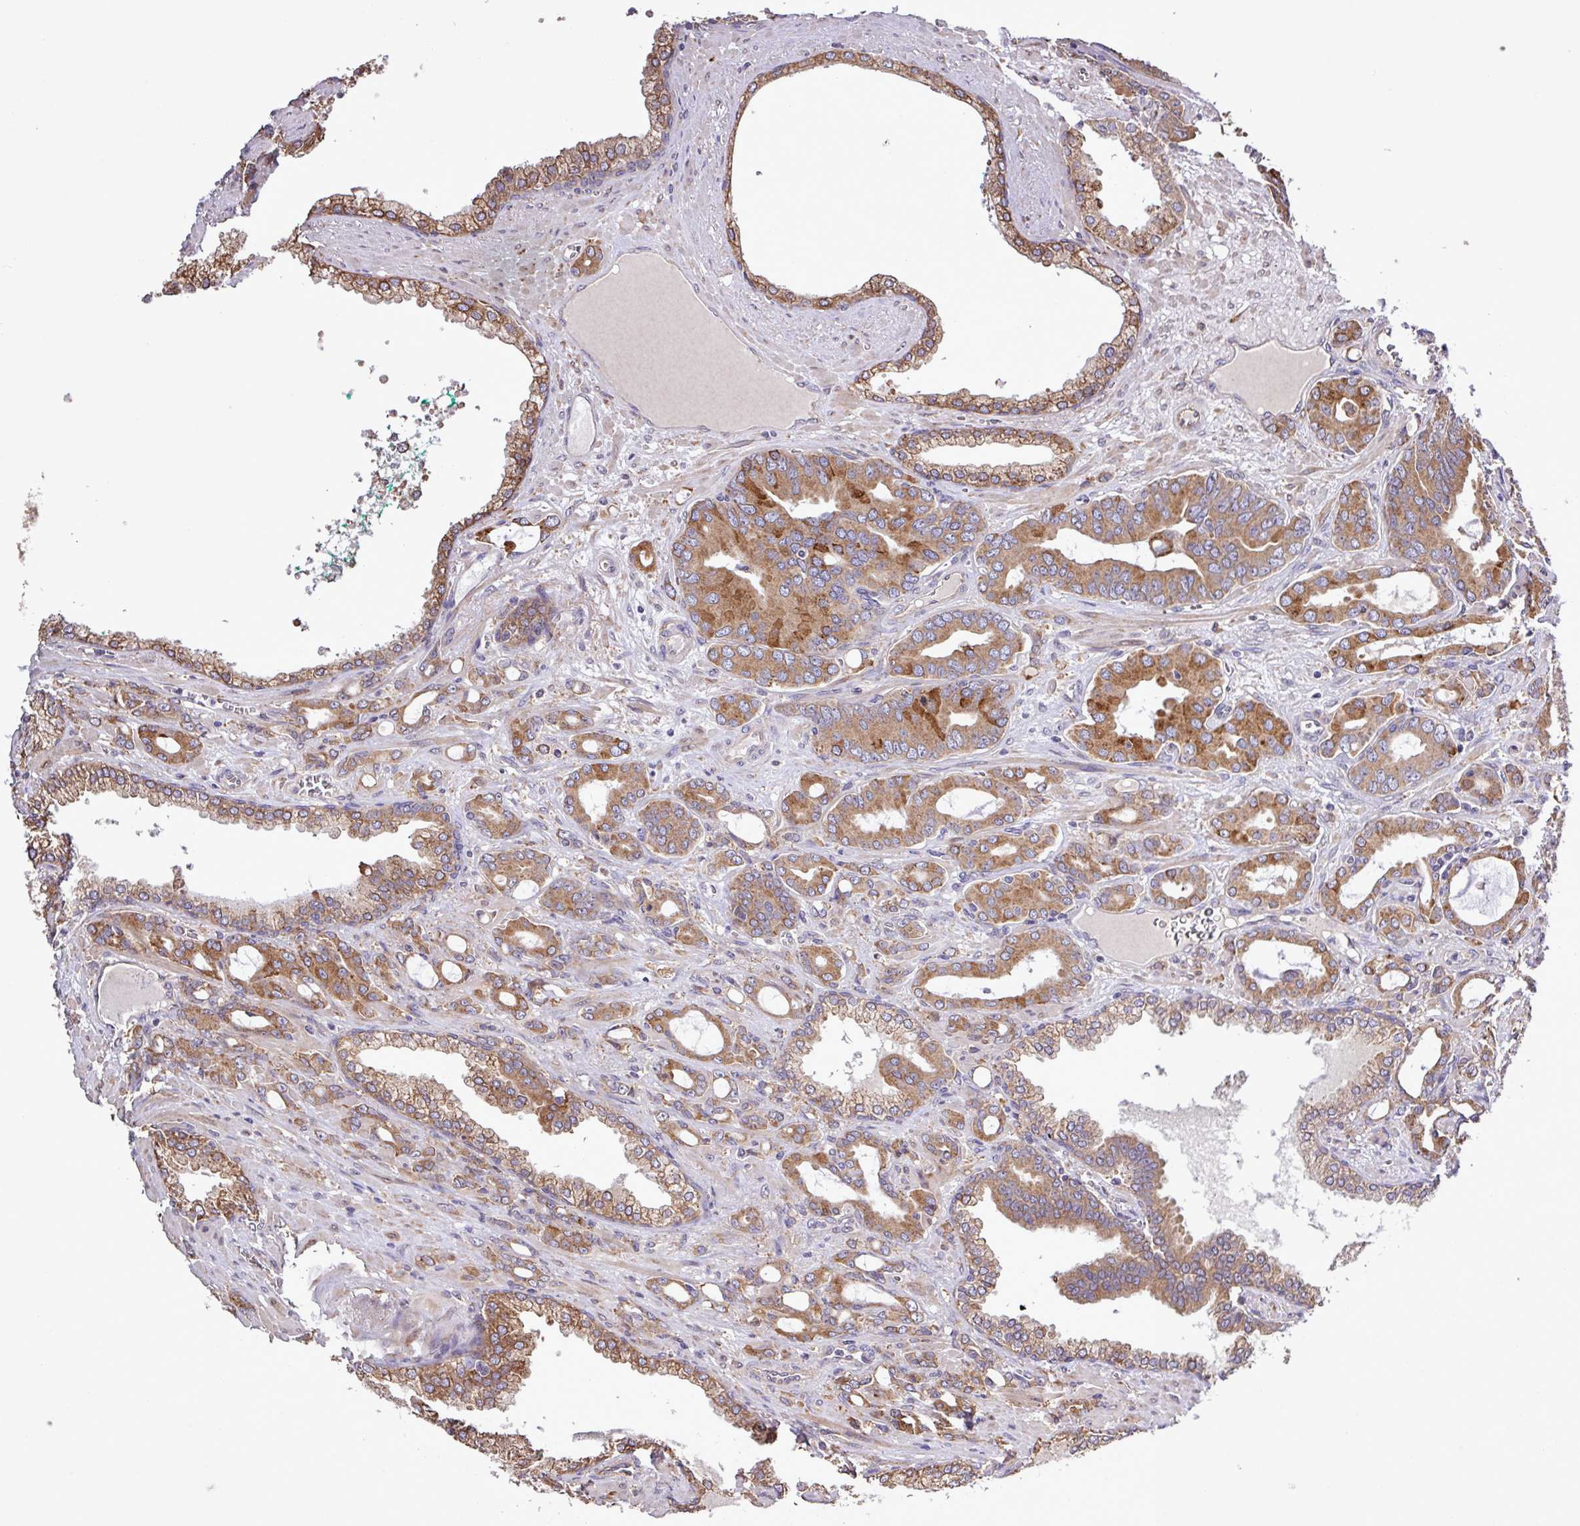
{"staining": {"intensity": "moderate", "quantity": ">75%", "location": "cytoplasmic/membranous"}, "tissue": "prostate cancer", "cell_type": "Tumor cells", "image_type": "cancer", "snomed": [{"axis": "morphology", "description": "Adenocarcinoma, High grade"}, {"axis": "topography", "description": "Prostate"}], "caption": "Brown immunohistochemical staining in human prostate cancer (adenocarcinoma (high-grade)) exhibits moderate cytoplasmic/membranous staining in approximately >75% of tumor cells.", "gene": "MEGF6", "patient": {"sex": "male", "age": 72}}